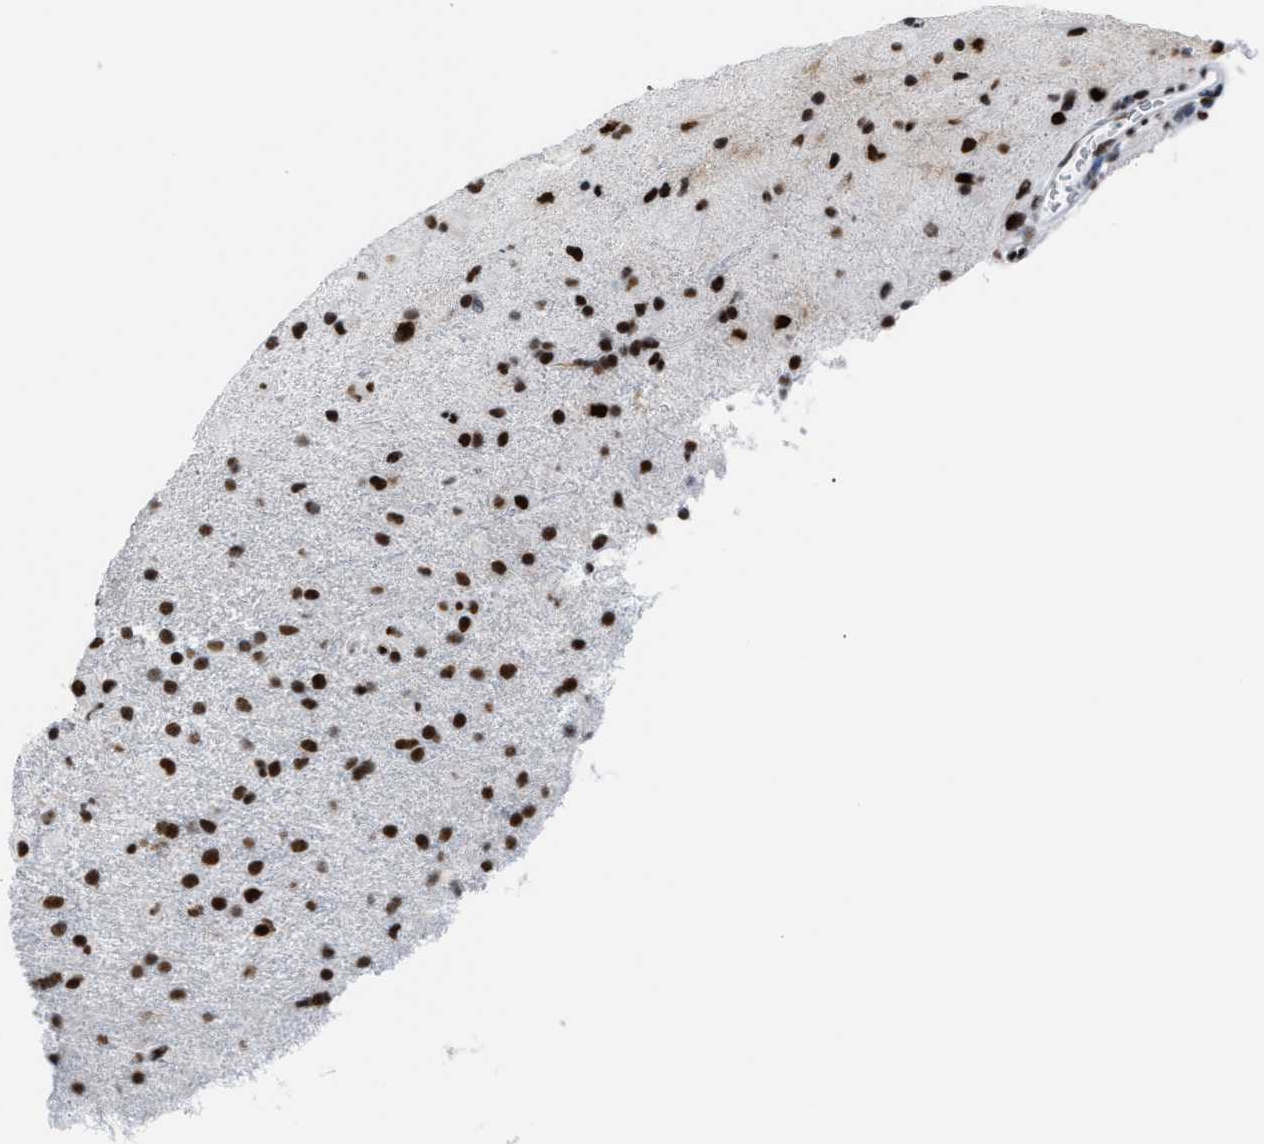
{"staining": {"intensity": "strong", "quantity": ">75%", "location": "nuclear"}, "tissue": "glioma", "cell_type": "Tumor cells", "image_type": "cancer", "snomed": [{"axis": "morphology", "description": "Glioma, malignant, Low grade"}, {"axis": "topography", "description": "Brain"}], "caption": "A brown stain labels strong nuclear positivity of a protein in glioma tumor cells.", "gene": "CCAR2", "patient": {"sex": "male", "age": 65}}